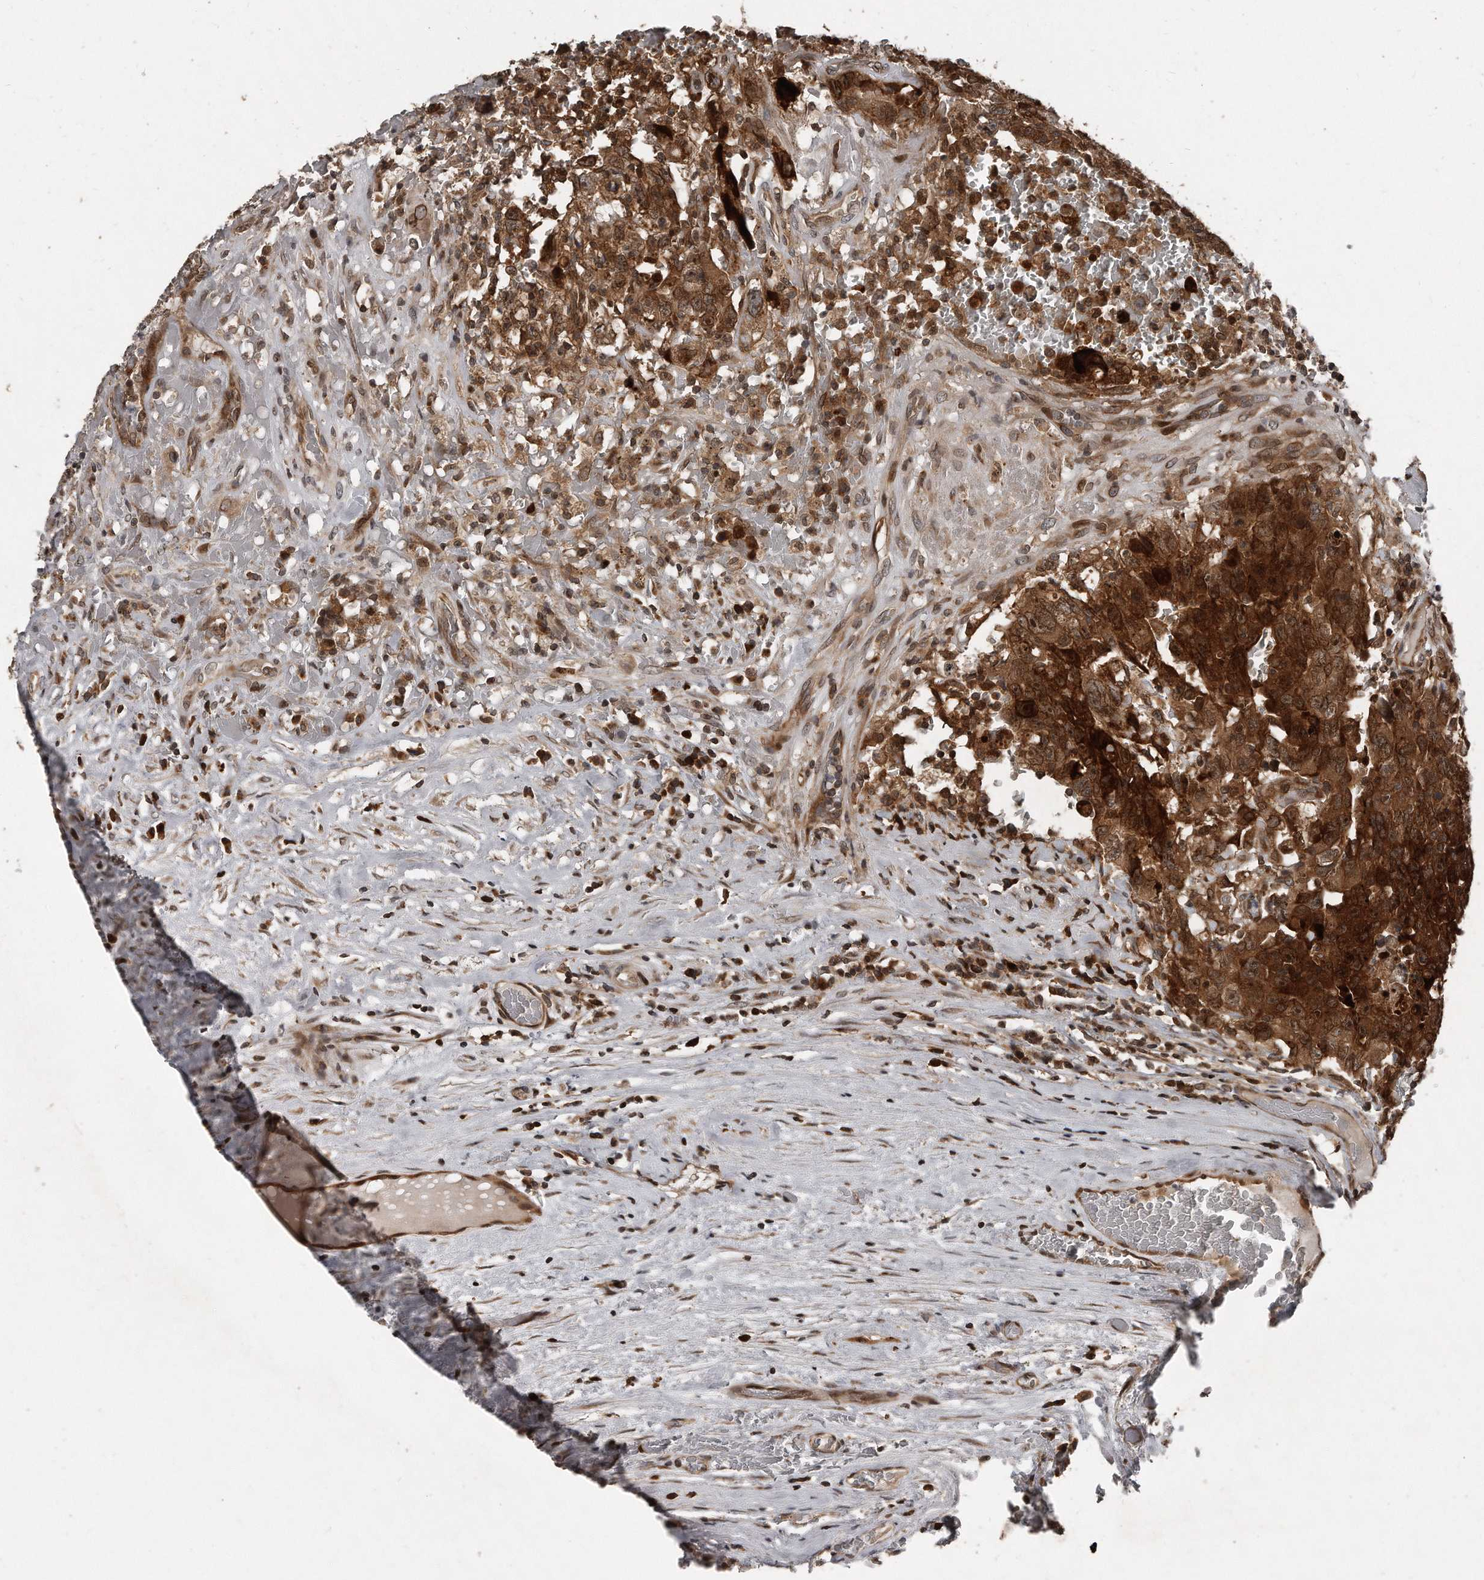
{"staining": {"intensity": "strong", "quantity": ">75%", "location": "cytoplasmic/membranous,nuclear"}, "tissue": "testis cancer", "cell_type": "Tumor cells", "image_type": "cancer", "snomed": [{"axis": "morphology", "description": "Carcinoma, Embryonal, NOS"}, {"axis": "topography", "description": "Testis"}], "caption": "Testis cancer (embryonal carcinoma) tissue demonstrates strong cytoplasmic/membranous and nuclear positivity in approximately >75% of tumor cells, visualized by immunohistochemistry.", "gene": "GCH1", "patient": {"sex": "male", "age": 26}}